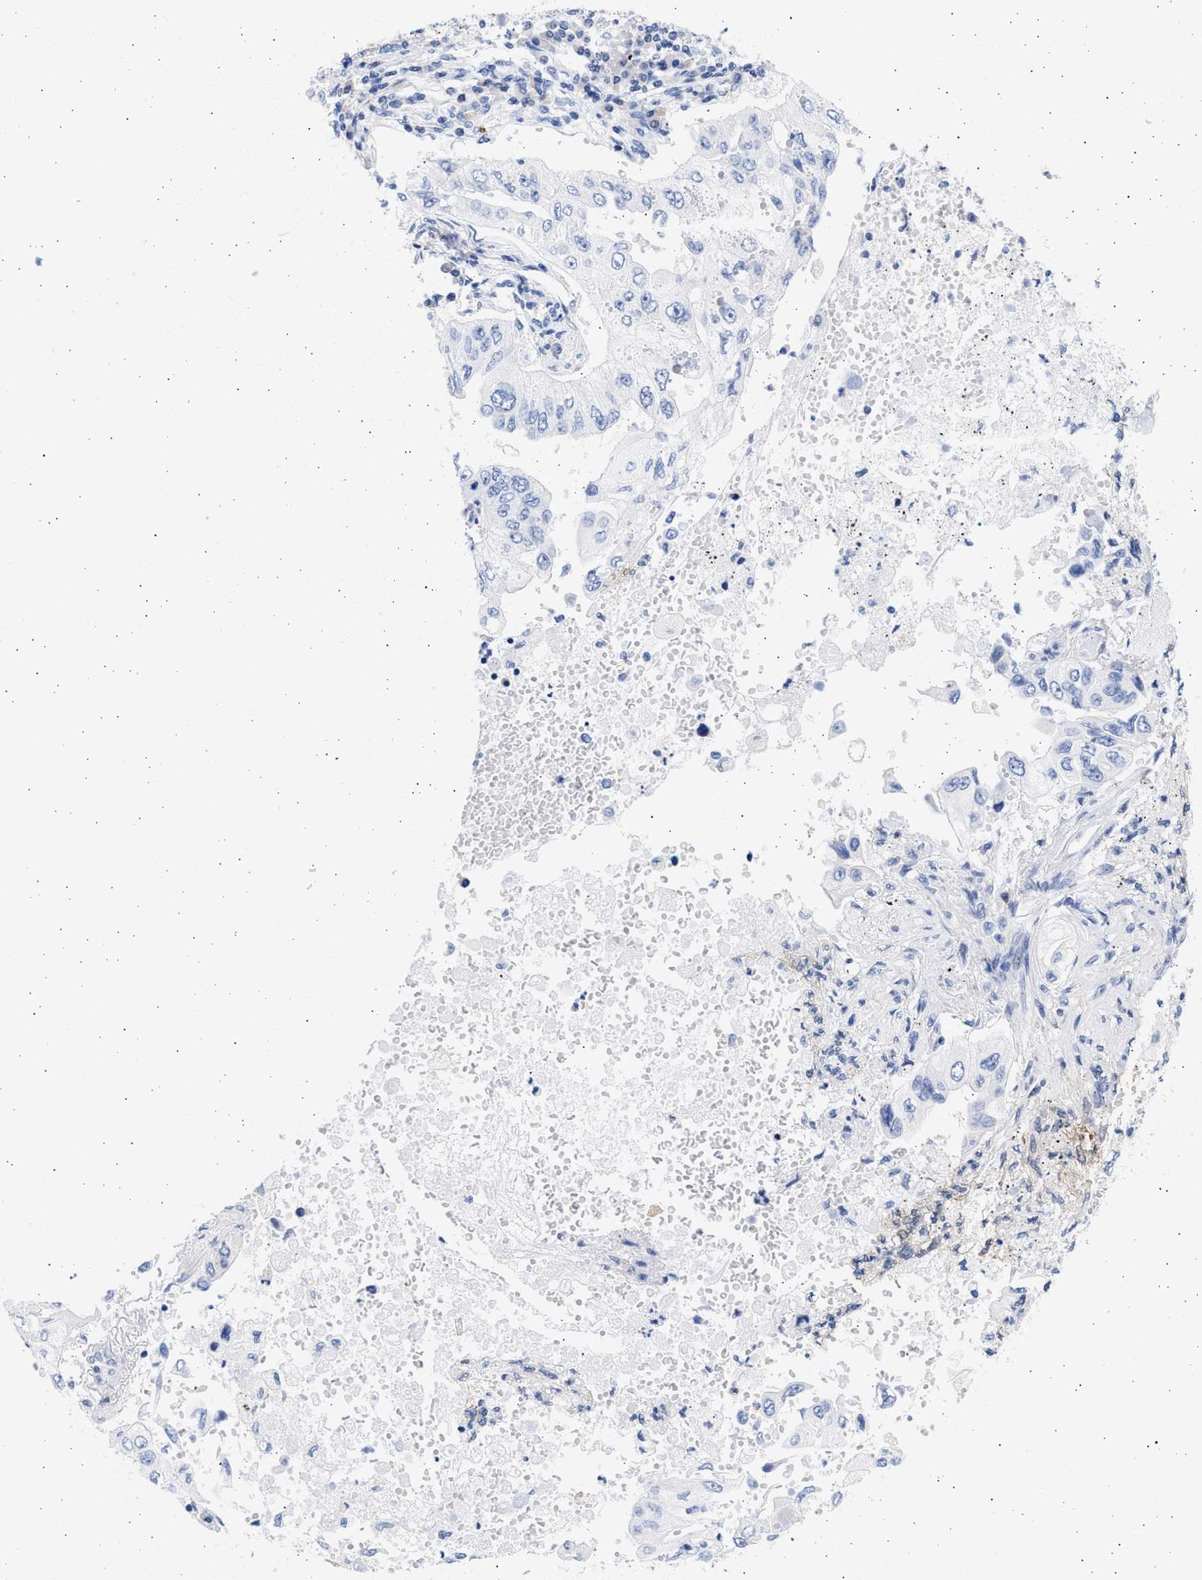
{"staining": {"intensity": "negative", "quantity": "none", "location": "none"}, "tissue": "lung cancer", "cell_type": "Tumor cells", "image_type": "cancer", "snomed": [{"axis": "morphology", "description": "Adenocarcinoma, NOS"}, {"axis": "topography", "description": "Lung"}], "caption": "This is an immunohistochemistry (IHC) micrograph of human lung cancer (adenocarcinoma). There is no staining in tumor cells.", "gene": "ALDOC", "patient": {"sex": "male", "age": 84}}